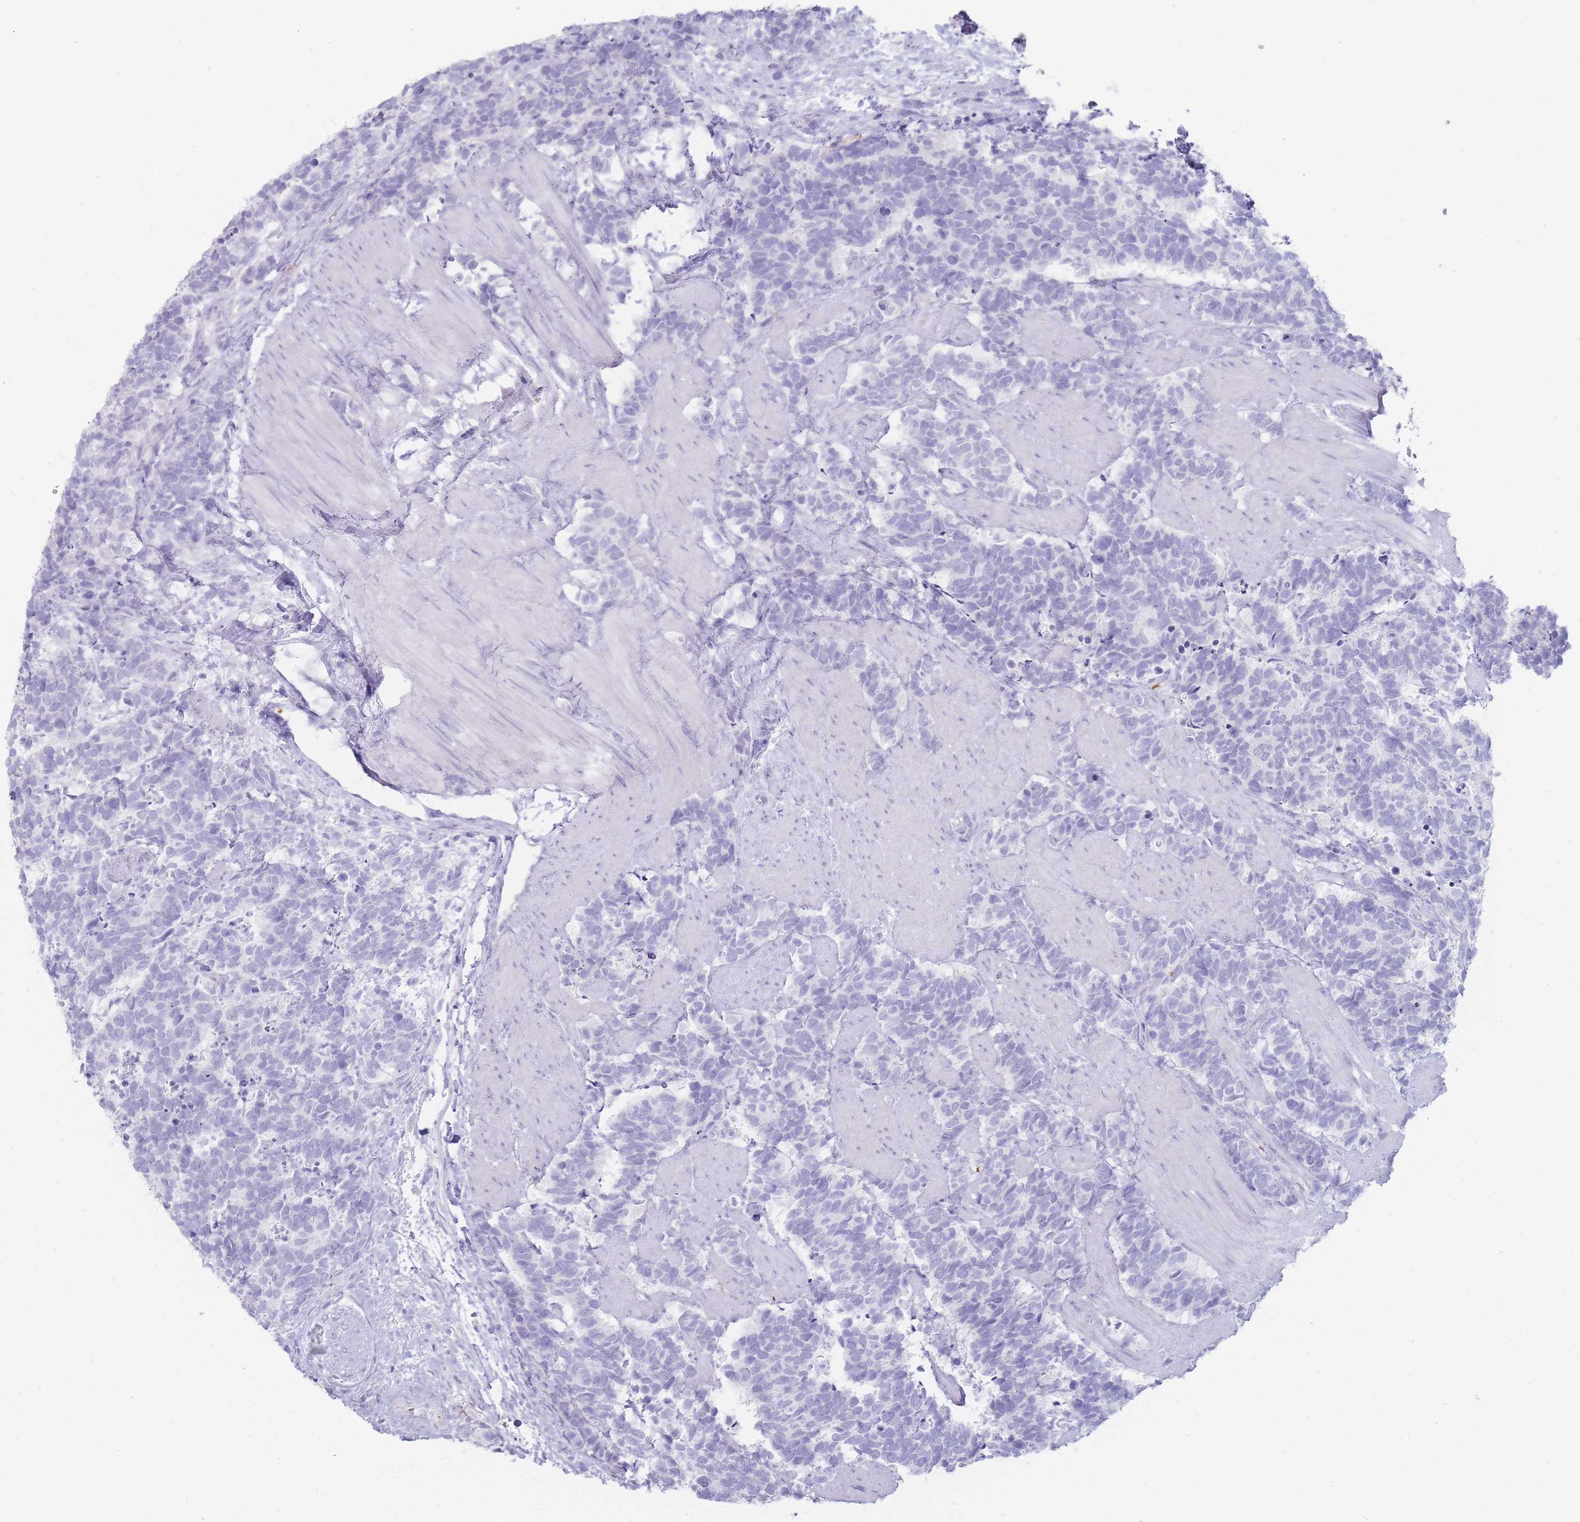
{"staining": {"intensity": "negative", "quantity": "none", "location": "none"}, "tissue": "carcinoid", "cell_type": "Tumor cells", "image_type": "cancer", "snomed": [{"axis": "morphology", "description": "Carcinoma, NOS"}, {"axis": "morphology", "description": "Carcinoid, malignant, NOS"}, {"axis": "topography", "description": "Prostate"}], "caption": "This is an immunohistochemistry photomicrograph of human carcinoid. There is no staining in tumor cells.", "gene": "HBG2", "patient": {"sex": "male", "age": 57}}